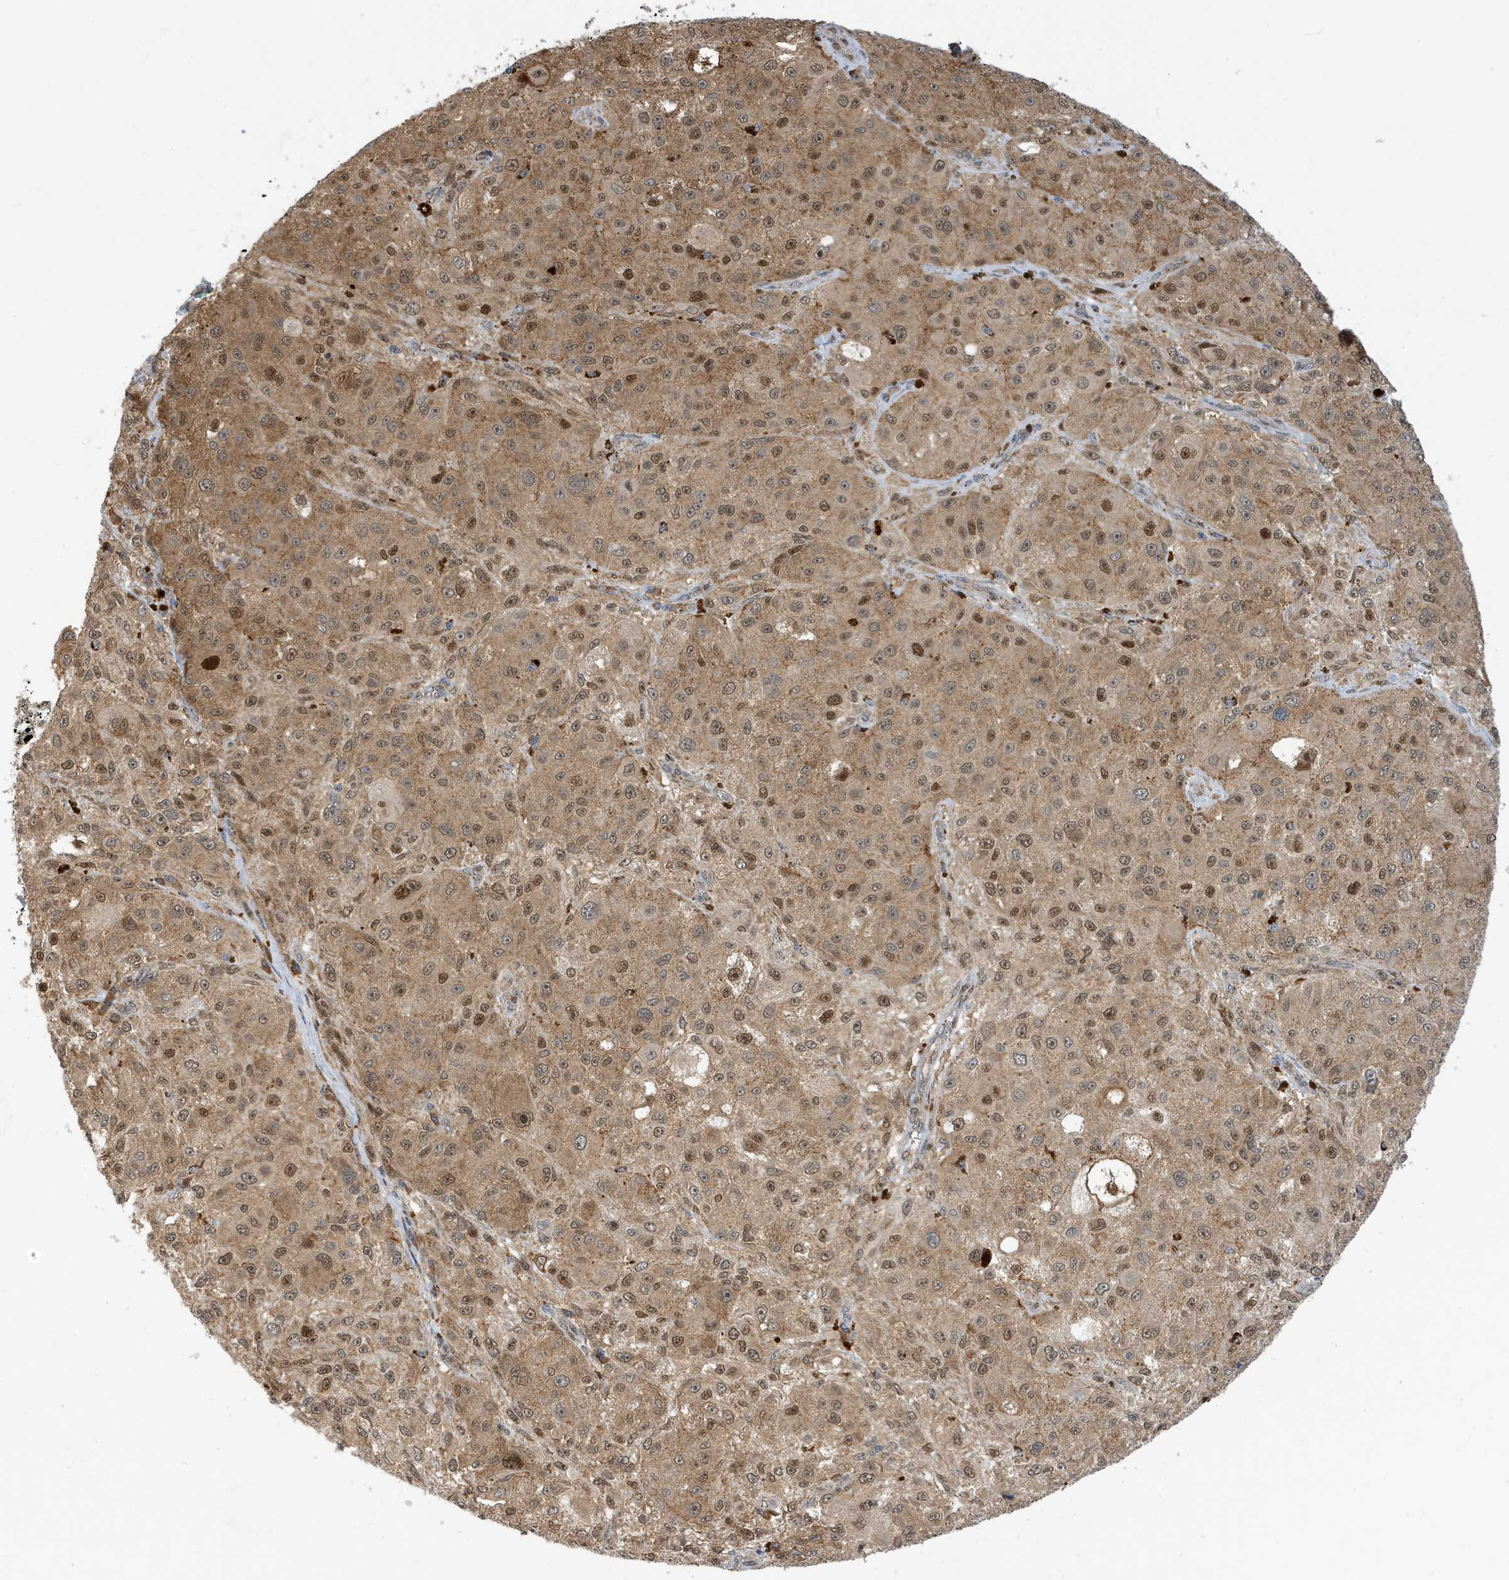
{"staining": {"intensity": "moderate", "quantity": ">75%", "location": "cytoplasmic/membranous,nuclear"}, "tissue": "melanoma", "cell_type": "Tumor cells", "image_type": "cancer", "snomed": [{"axis": "morphology", "description": "Necrosis, NOS"}, {"axis": "morphology", "description": "Malignant melanoma, NOS"}, {"axis": "topography", "description": "Skin"}], "caption": "Protein staining exhibits moderate cytoplasmic/membranous and nuclear expression in about >75% of tumor cells in melanoma. (IHC, brightfield microscopy, high magnification).", "gene": "ZNF507", "patient": {"sex": "female", "age": 87}}